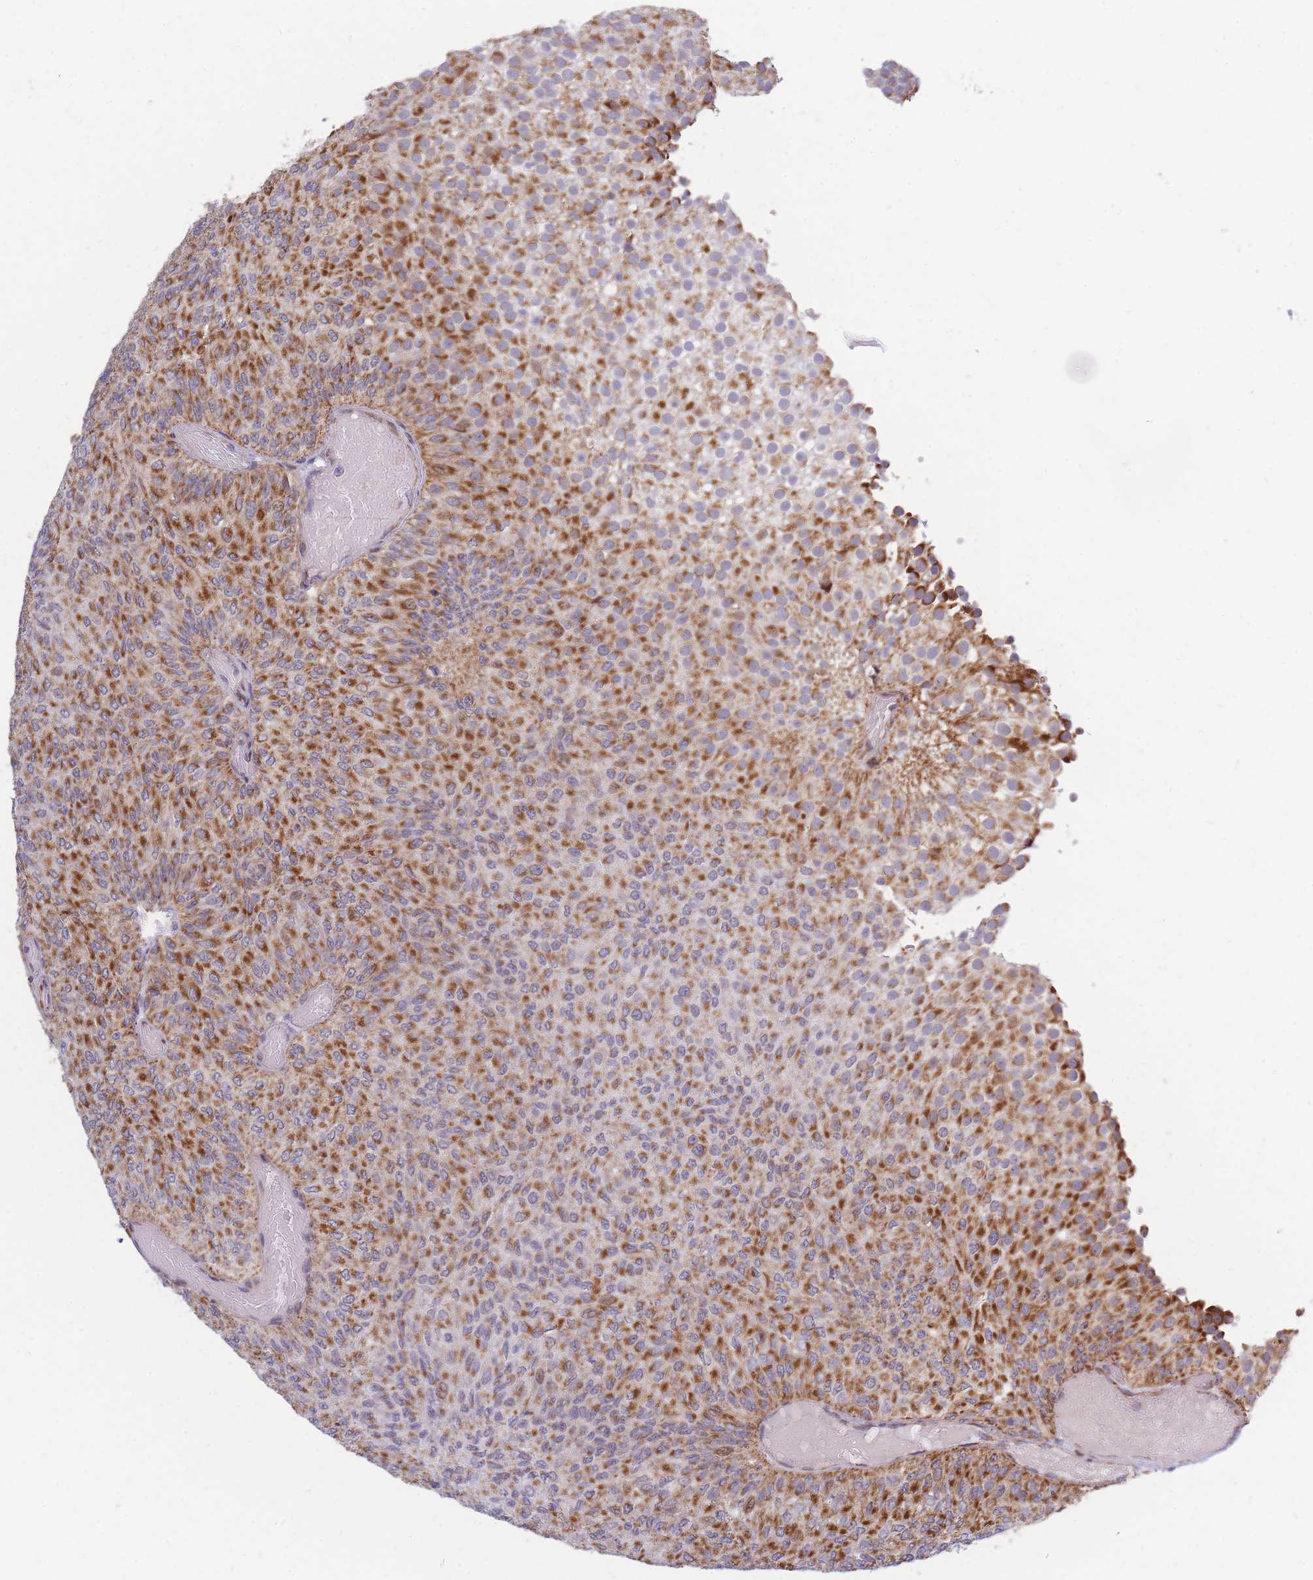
{"staining": {"intensity": "strong", "quantity": "25%-75%", "location": "cytoplasmic/membranous"}, "tissue": "urothelial cancer", "cell_type": "Tumor cells", "image_type": "cancer", "snomed": [{"axis": "morphology", "description": "Urothelial carcinoma, Low grade"}, {"axis": "topography", "description": "Urinary bladder"}], "caption": "Urothelial cancer was stained to show a protein in brown. There is high levels of strong cytoplasmic/membranous staining in approximately 25%-75% of tumor cells. Nuclei are stained in blue.", "gene": "MOB4", "patient": {"sex": "male", "age": 78}}